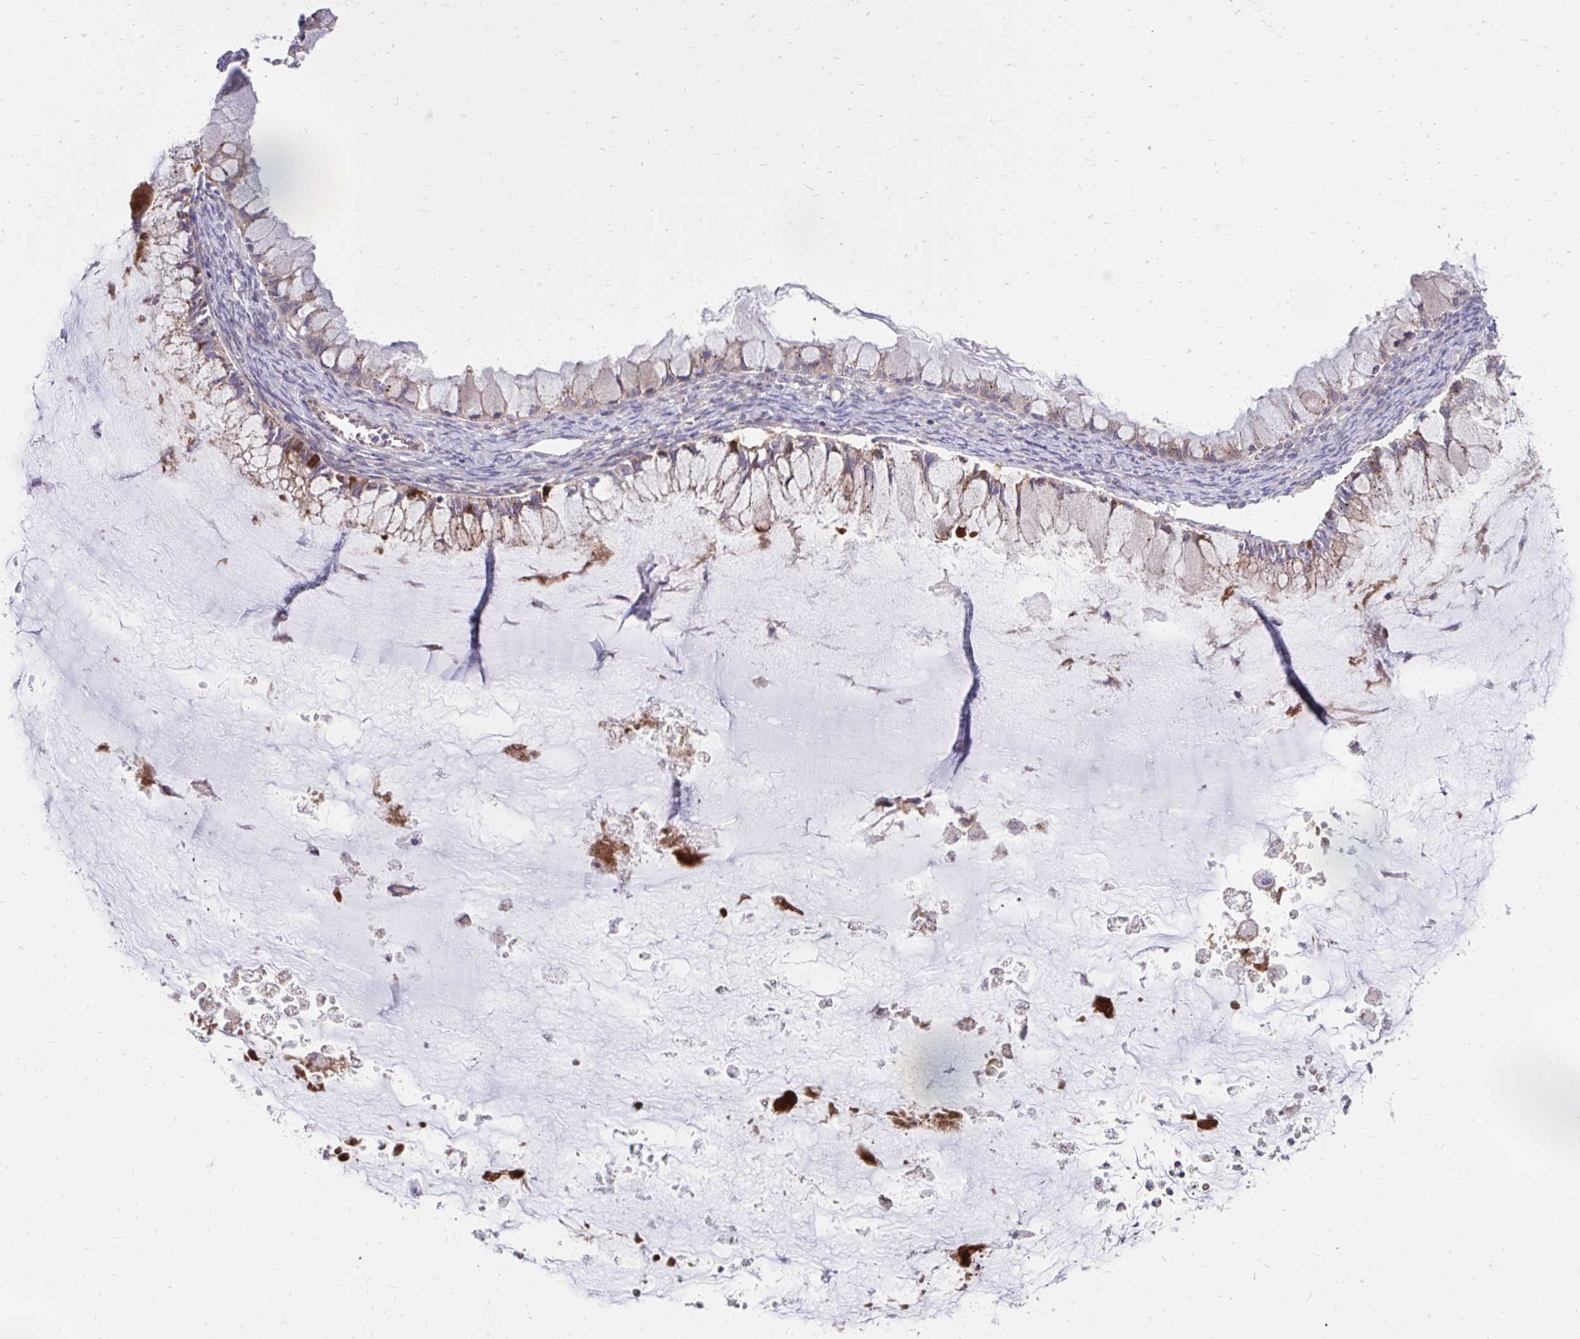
{"staining": {"intensity": "weak", "quantity": ">75%", "location": "cytoplasmic/membranous"}, "tissue": "ovarian cancer", "cell_type": "Tumor cells", "image_type": "cancer", "snomed": [{"axis": "morphology", "description": "Cystadenocarcinoma, mucinous, NOS"}, {"axis": "topography", "description": "Ovary"}], "caption": "A micrograph of mucinous cystadenocarcinoma (ovarian) stained for a protein reveals weak cytoplasmic/membranous brown staining in tumor cells. (DAB (3,3'-diaminobenzidine) IHC, brown staining for protein, blue staining for nuclei).", "gene": "ITPR2", "patient": {"sex": "female", "age": 34}}